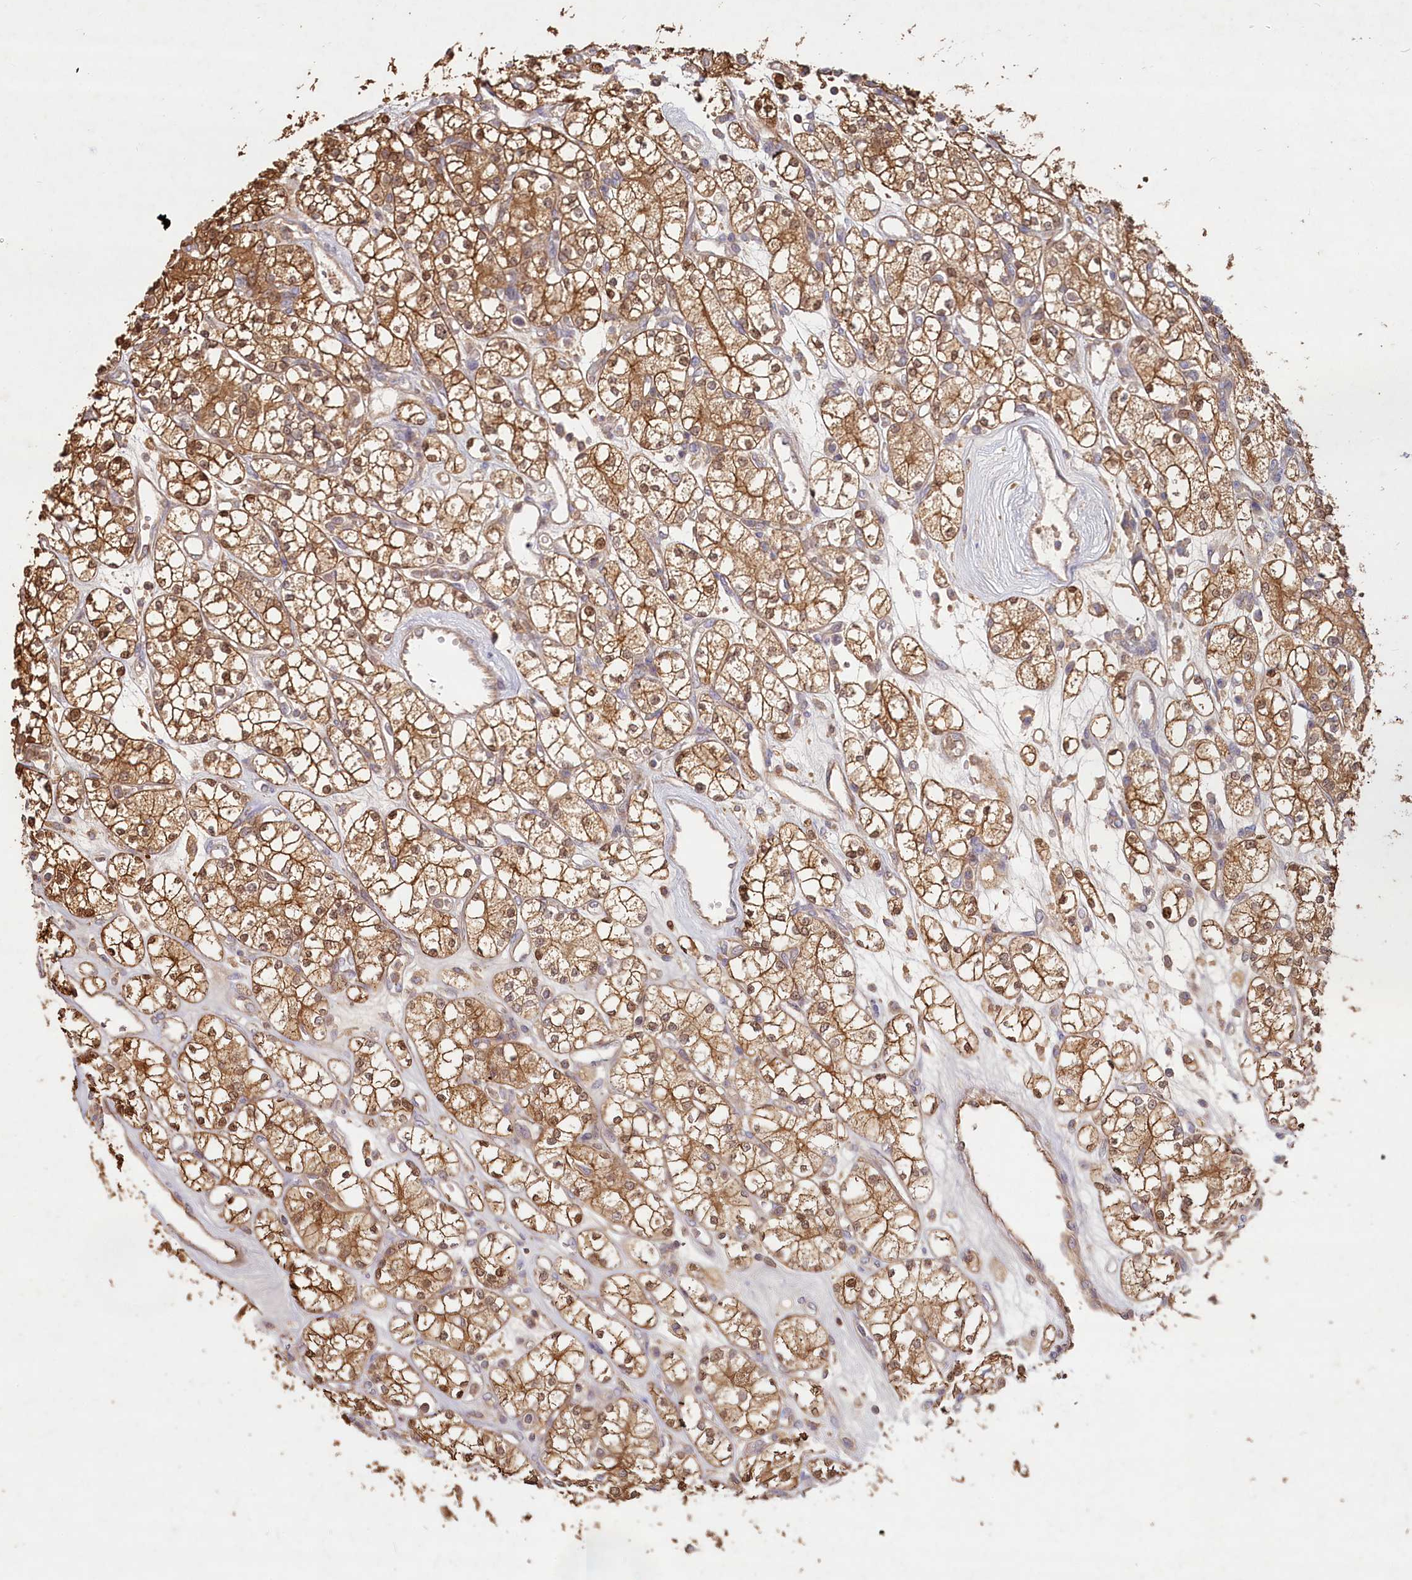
{"staining": {"intensity": "moderate", "quantity": ">75%", "location": "cytoplasmic/membranous,nuclear"}, "tissue": "renal cancer", "cell_type": "Tumor cells", "image_type": "cancer", "snomed": [{"axis": "morphology", "description": "Adenocarcinoma, NOS"}, {"axis": "topography", "description": "Kidney"}], "caption": "Human renal adenocarcinoma stained for a protein (brown) reveals moderate cytoplasmic/membranous and nuclear positive expression in about >75% of tumor cells.", "gene": "HAL", "patient": {"sex": "male", "age": 77}}